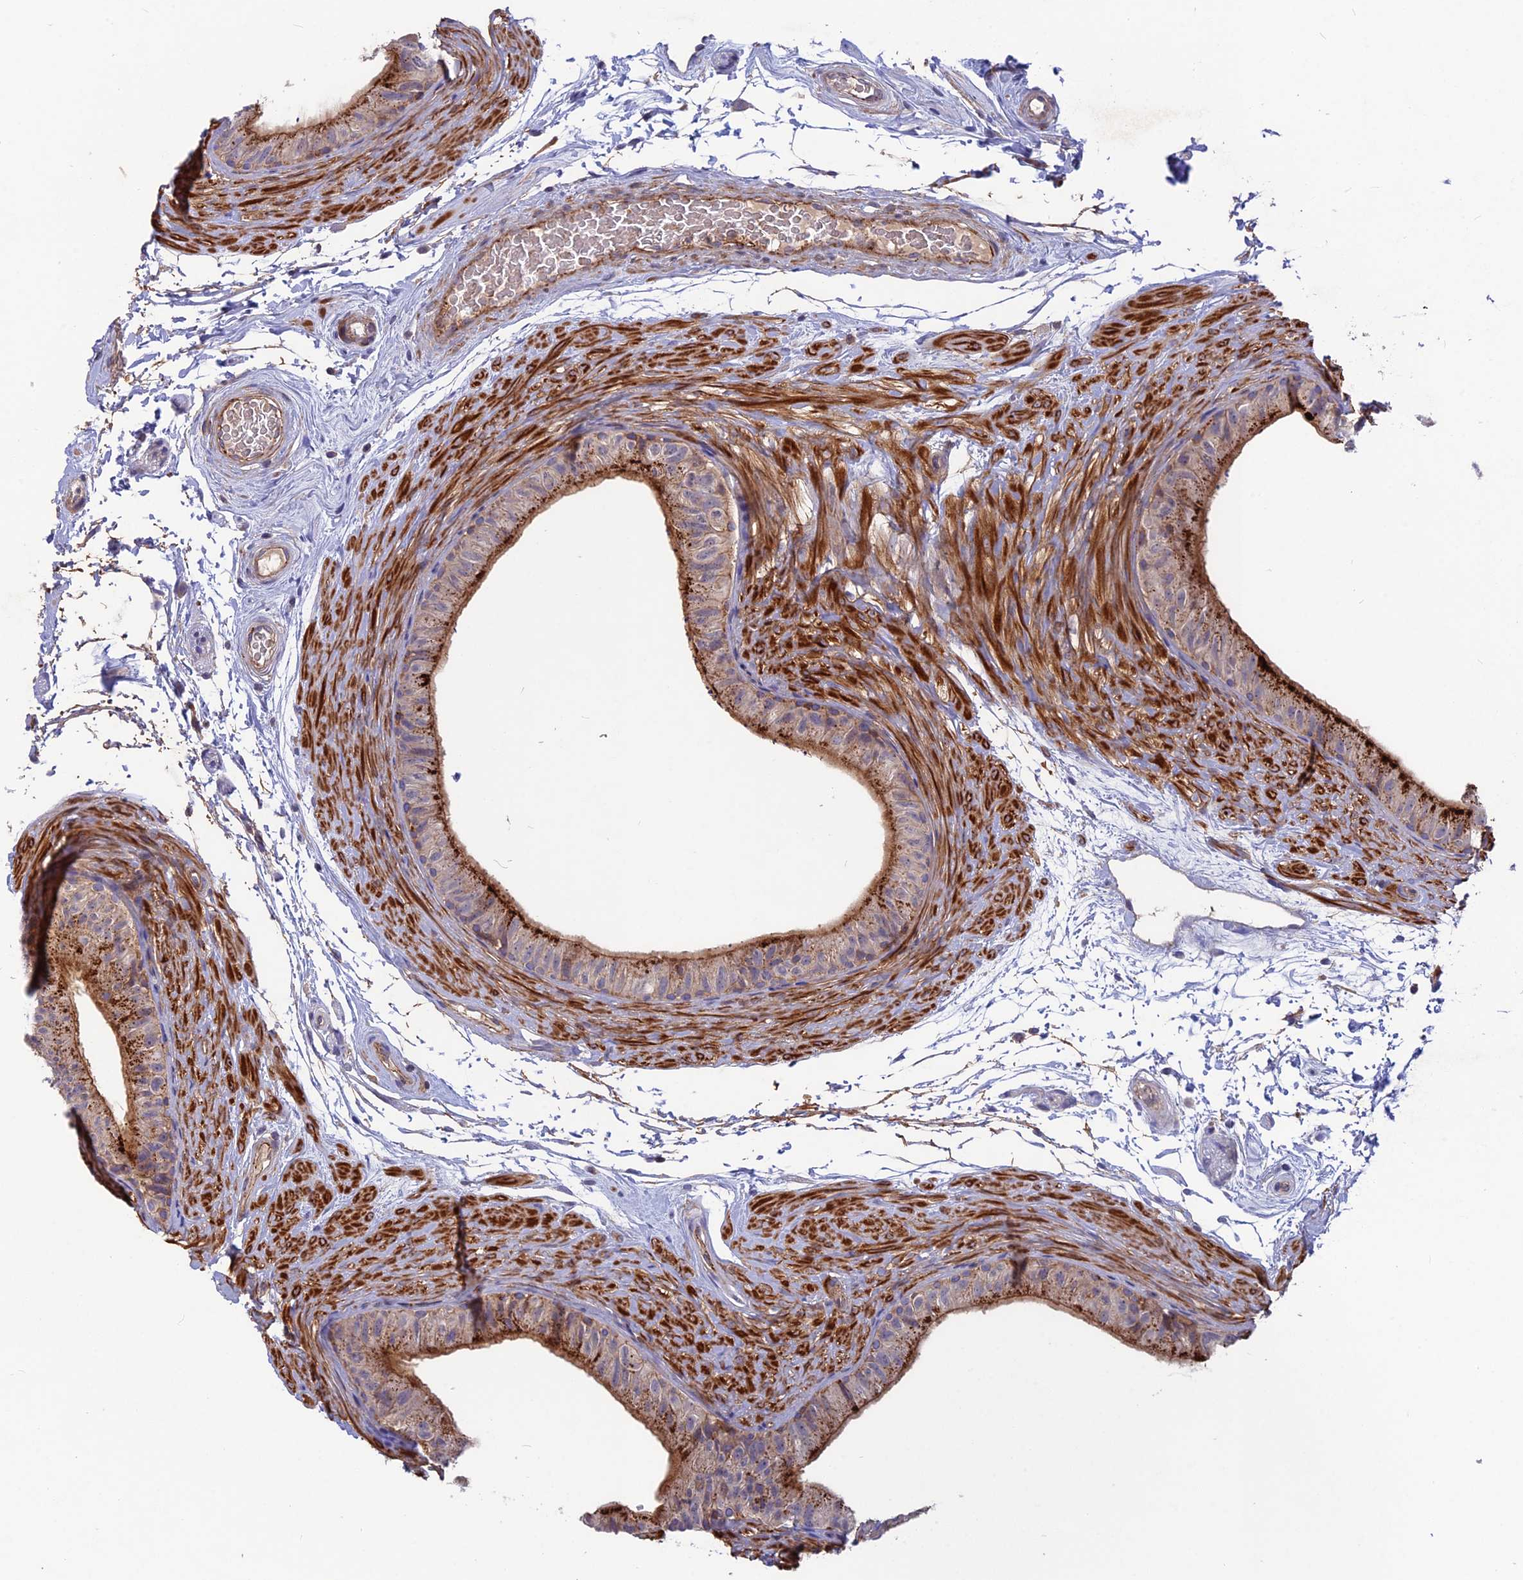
{"staining": {"intensity": "strong", "quantity": "25%-75%", "location": "cytoplasmic/membranous"}, "tissue": "epididymis", "cell_type": "Glandular cells", "image_type": "normal", "snomed": [{"axis": "morphology", "description": "Normal tissue, NOS"}, {"axis": "topography", "description": "Epididymis"}], "caption": "Protein positivity by immunohistochemistry (IHC) reveals strong cytoplasmic/membranous expression in approximately 25%-75% of glandular cells in benign epididymis. (DAB (3,3'-diaminobenzidine) IHC with brightfield microscopy, high magnification).", "gene": "CPNE7", "patient": {"sex": "male", "age": 45}}